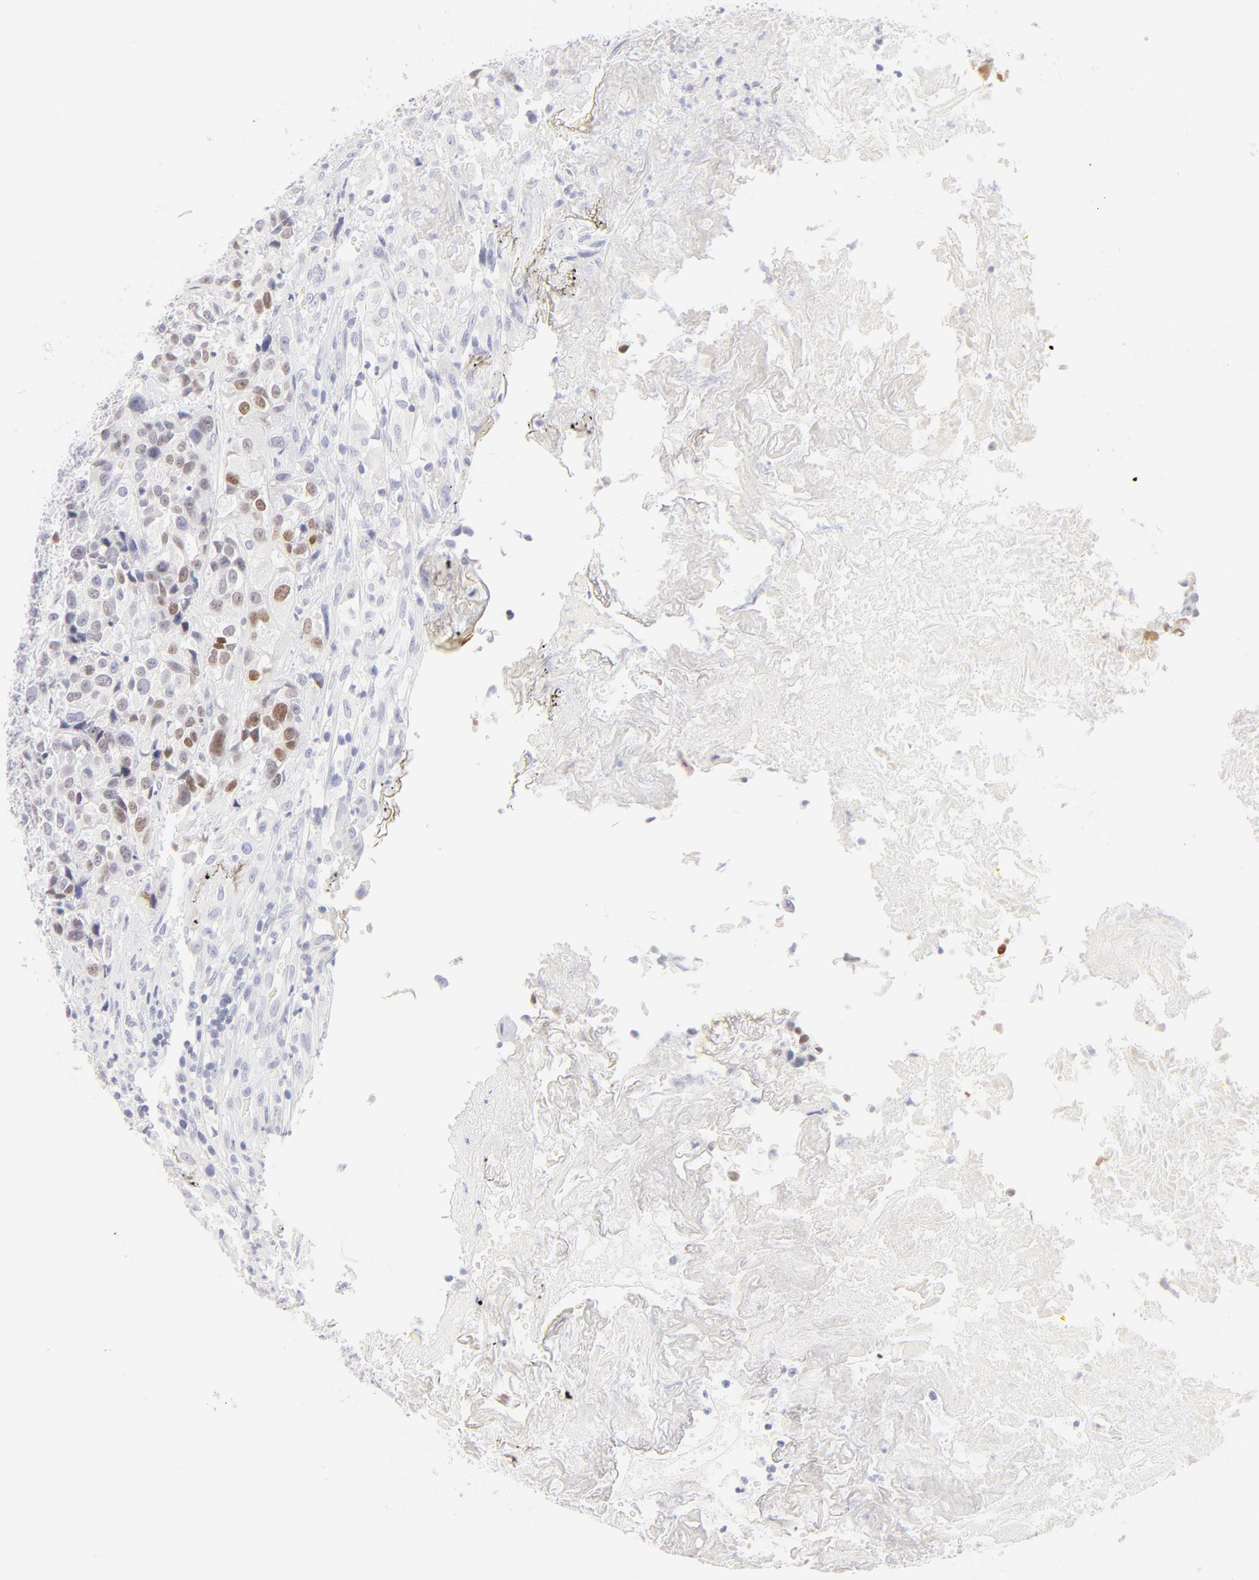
{"staining": {"intensity": "moderate", "quantity": "<25%", "location": "nuclear"}, "tissue": "urothelial cancer", "cell_type": "Tumor cells", "image_type": "cancer", "snomed": [{"axis": "morphology", "description": "Urothelial carcinoma, High grade"}, {"axis": "topography", "description": "Urinary bladder"}], "caption": "This is an image of immunohistochemistry staining of urothelial cancer, which shows moderate staining in the nuclear of tumor cells.", "gene": "ELF3", "patient": {"sex": "female", "age": 81}}